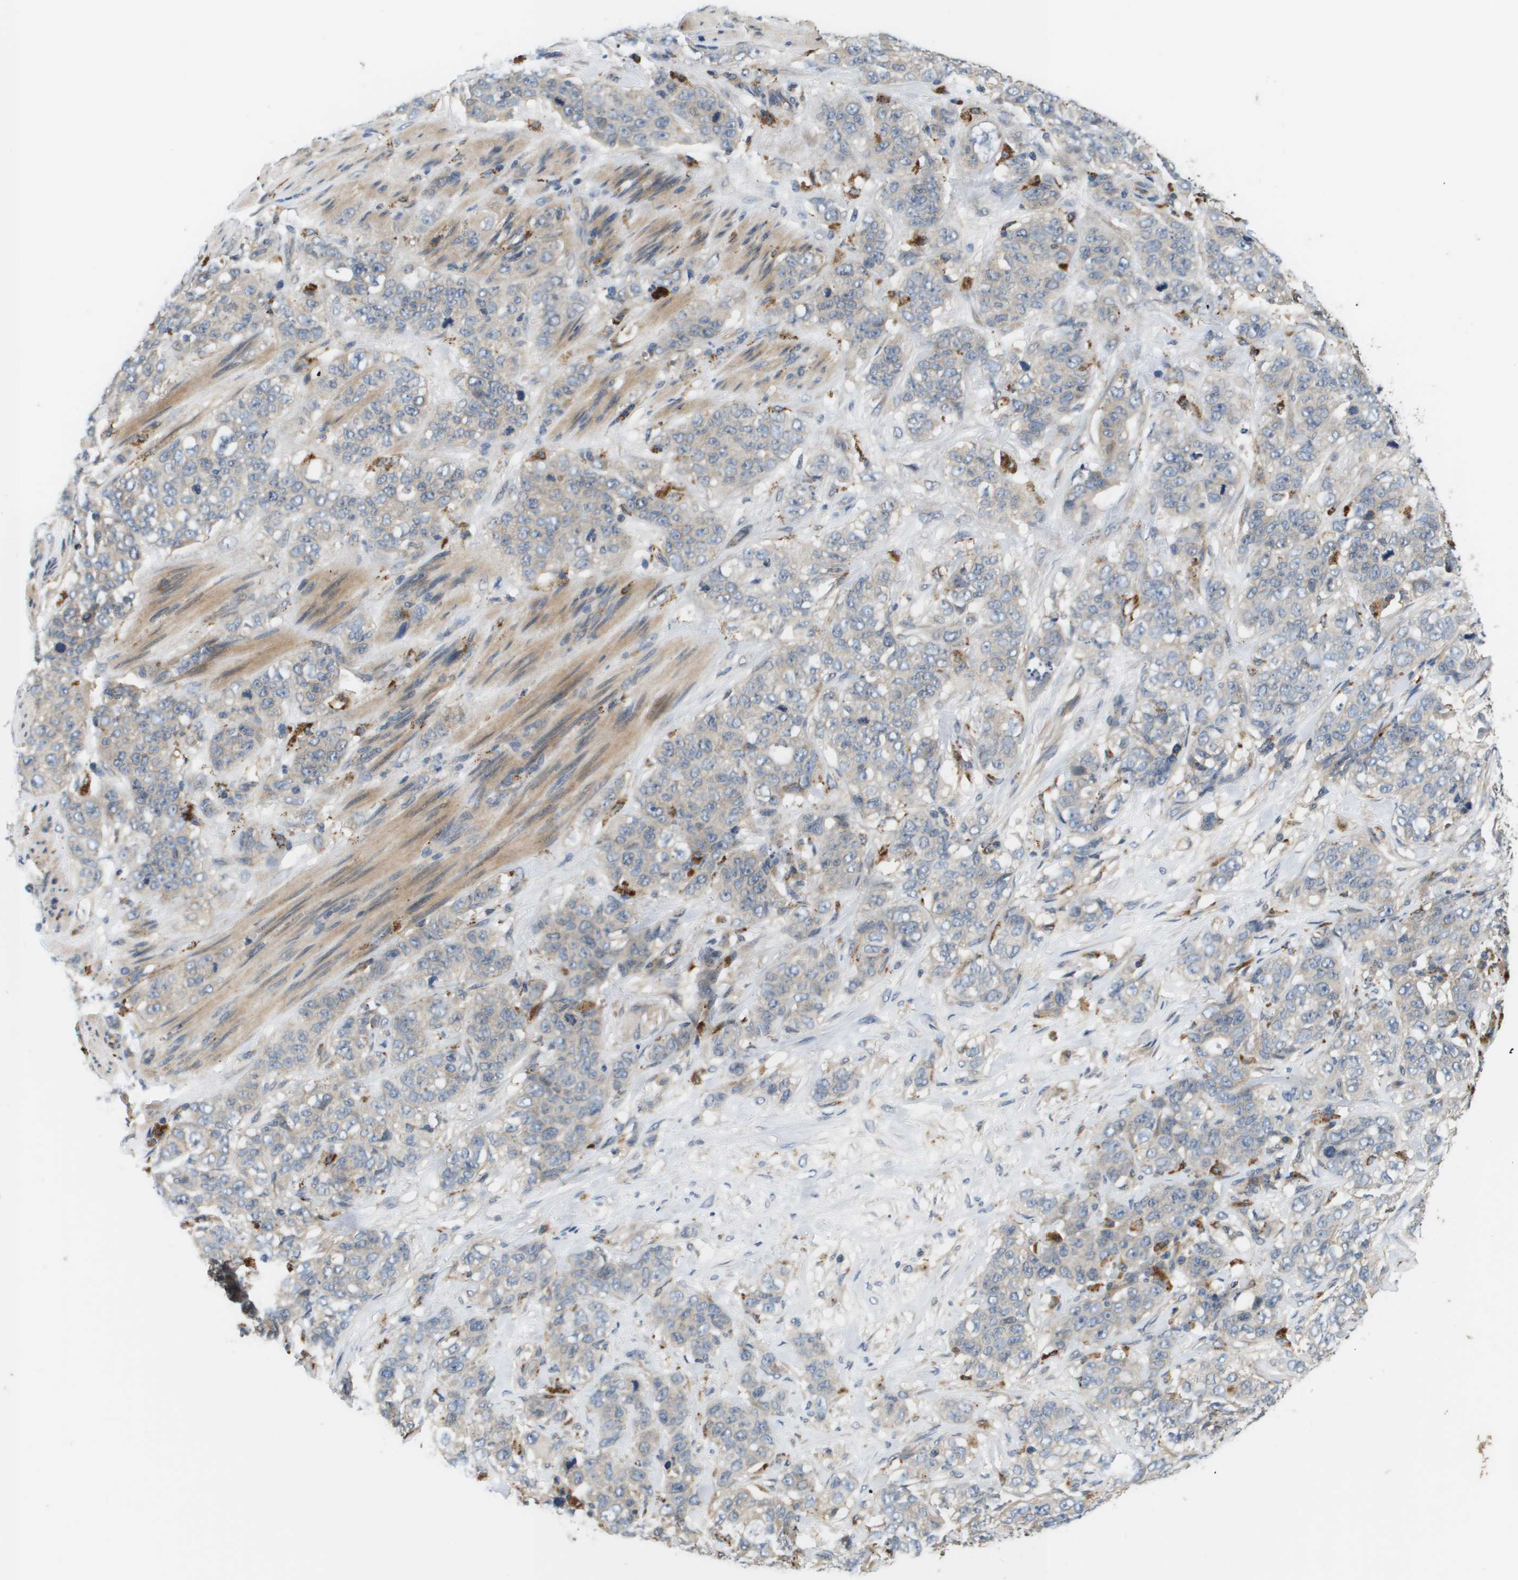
{"staining": {"intensity": "weak", "quantity": "<25%", "location": "cytoplasmic/membranous"}, "tissue": "stomach cancer", "cell_type": "Tumor cells", "image_type": "cancer", "snomed": [{"axis": "morphology", "description": "Adenocarcinoma, NOS"}, {"axis": "topography", "description": "Stomach"}], "caption": "Tumor cells are negative for brown protein staining in stomach cancer.", "gene": "SLC25A20", "patient": {"sex": "male", "age": 48}}